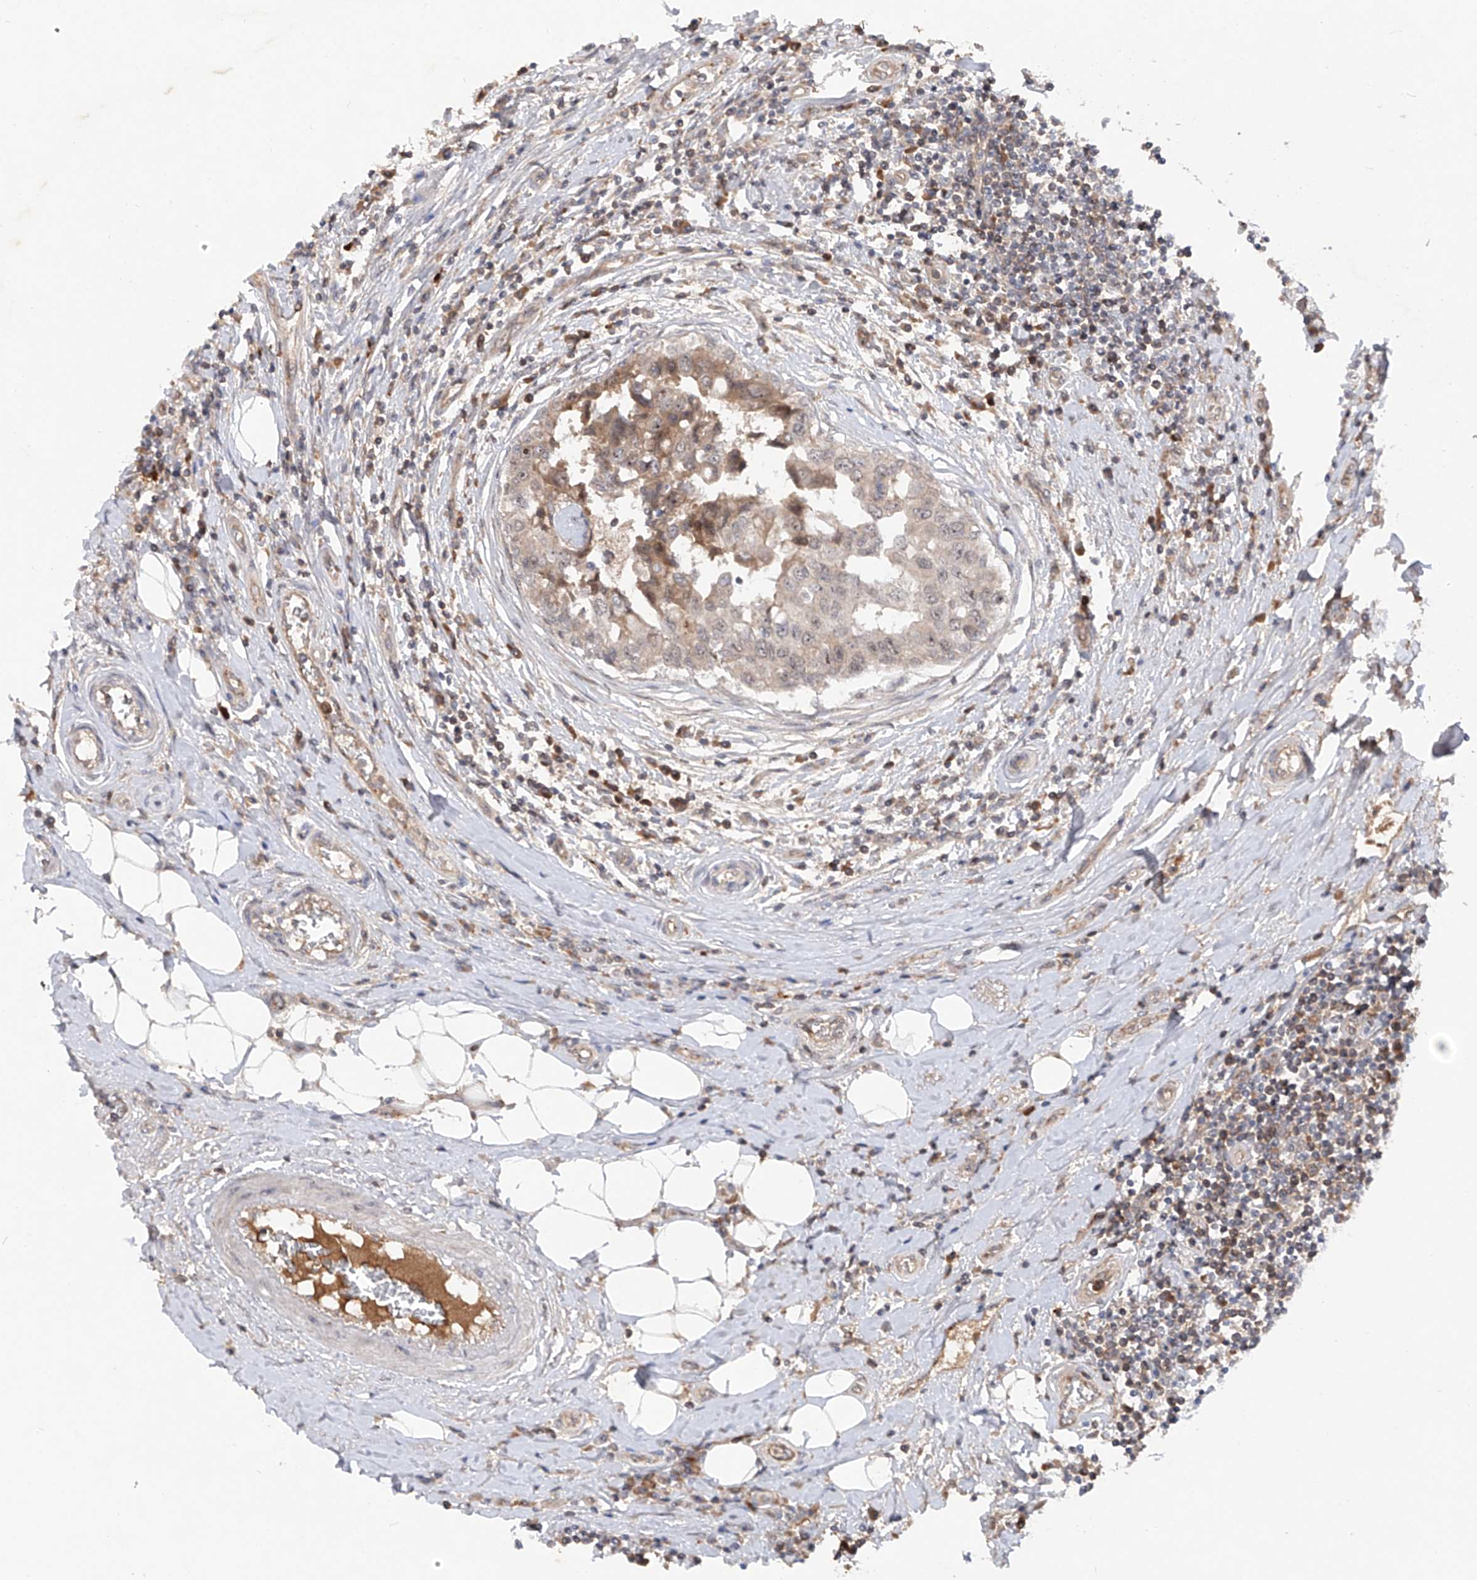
{"staining": {"intensity": "moderate", "quantity": "<25%", "location": "cytoplasmic/membranous,nuclear"}, "tissue": "breast cancer", "cell_type": "Tumor cells", "image_type": "cancer", "snomed": [{"axis": "morphology", "description": "Duct carcinoma"}, {"axis": "topography", "description": "Breast"}], "caption": "Moderate cytoplasmic/membranous and nuclear staining for a protein is appreciated in approximately <25% of tumor cells of breast cancer (invasive ductal carcinoma) using IHC.", "gene": "FAM135A", "patient": {"sex": "female", "age": 27}}